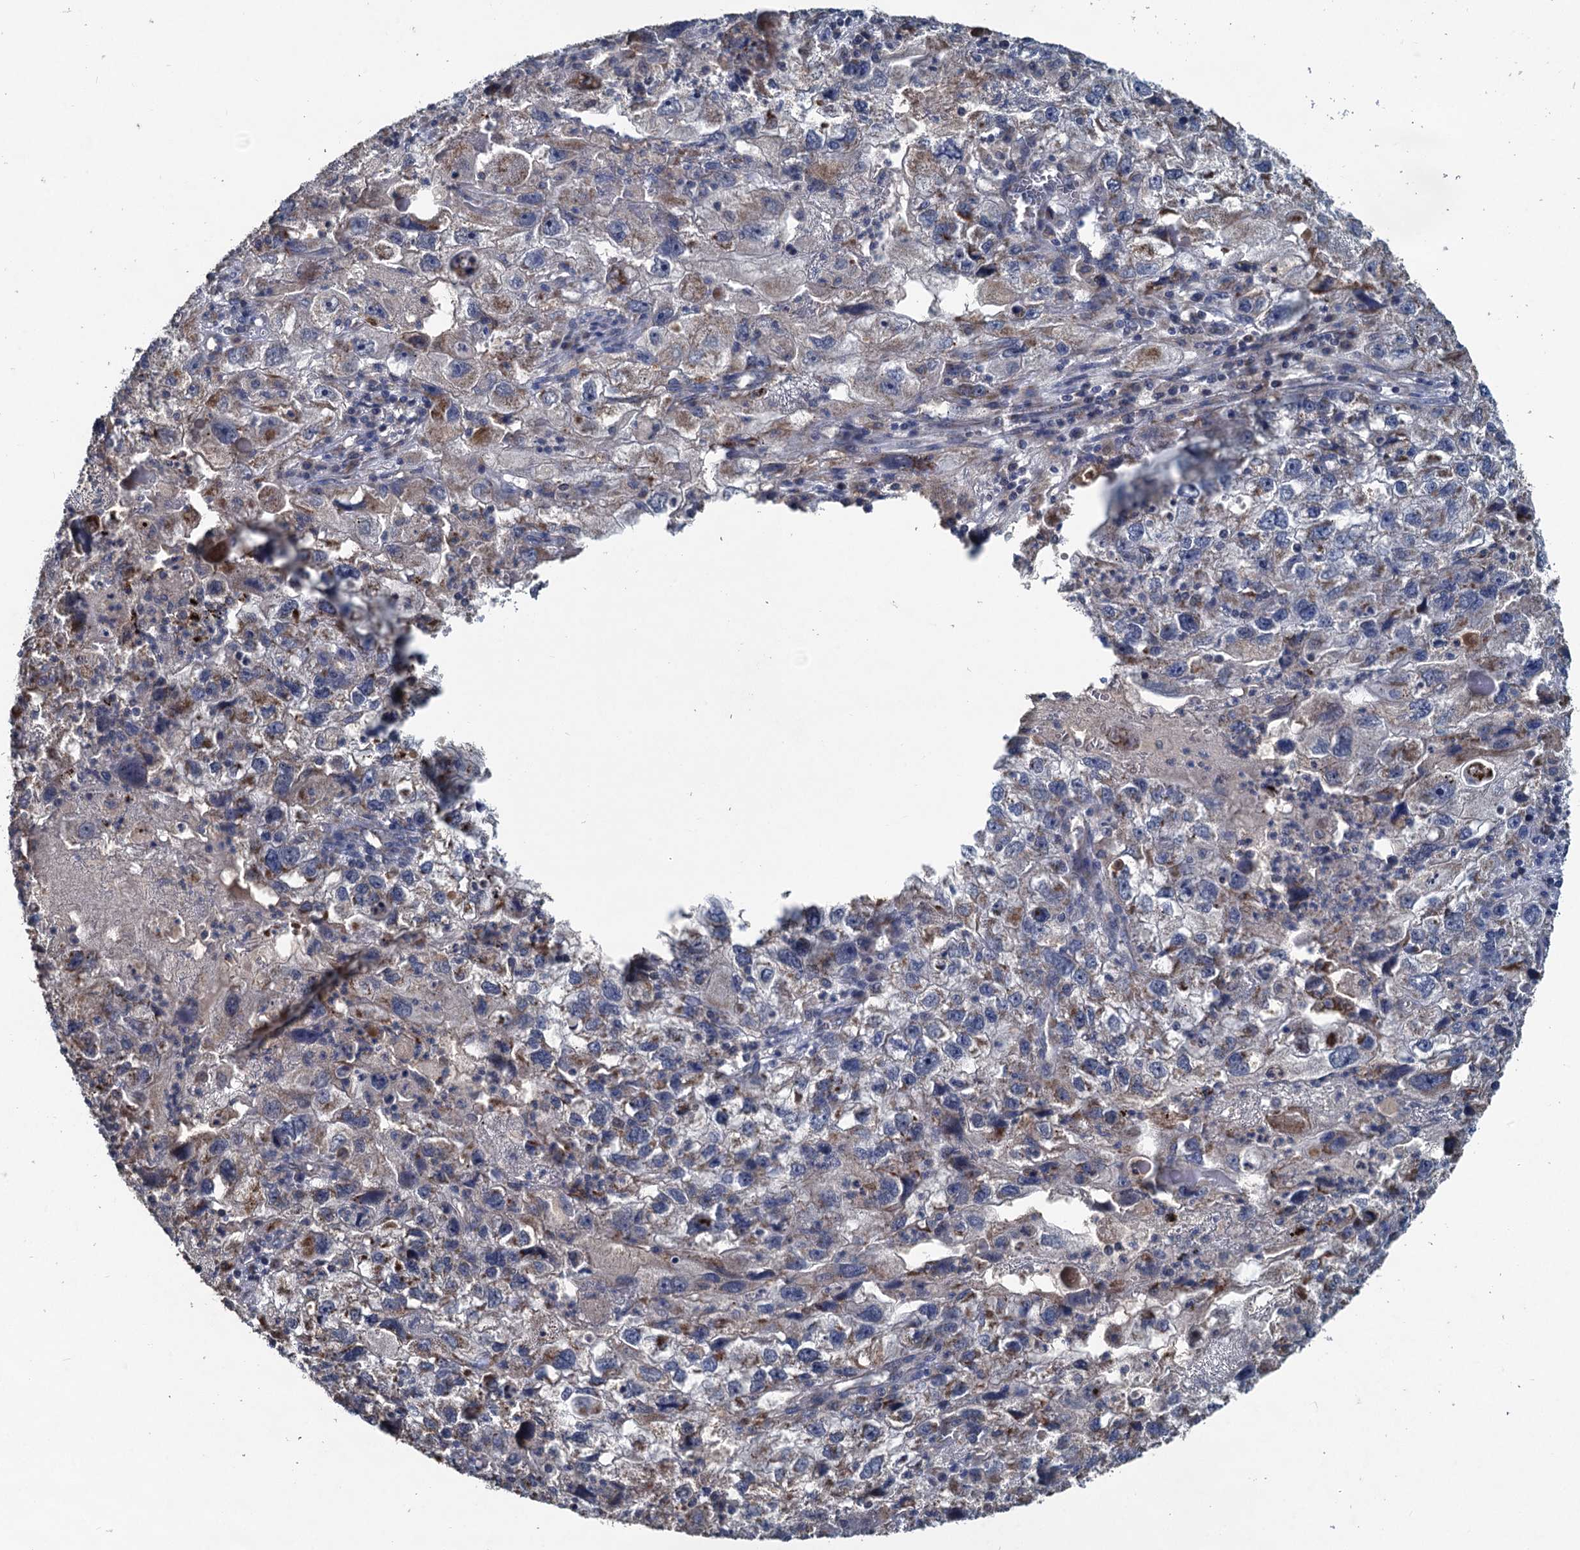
{"staining": {"intensity": "weak", "quantity": "<25%", "location": "cytoplasmic/membranous"}, "tissue": "endometrial cancer", "cell_type": "Tumor cells", "image_type": "cancer", "snomed": [{"axis": "morphology", "description": "Adenocarcinoma, NOS"}, {"axis": "topography", "description": "Endometrium"}], "caption": "Endometrial cancer stained for a protein using immunohistochemistry (IHC) demonstrates no expression tumor cells.", "gene": "METTL4", "patient": {"sex": "female", "age": 49}}